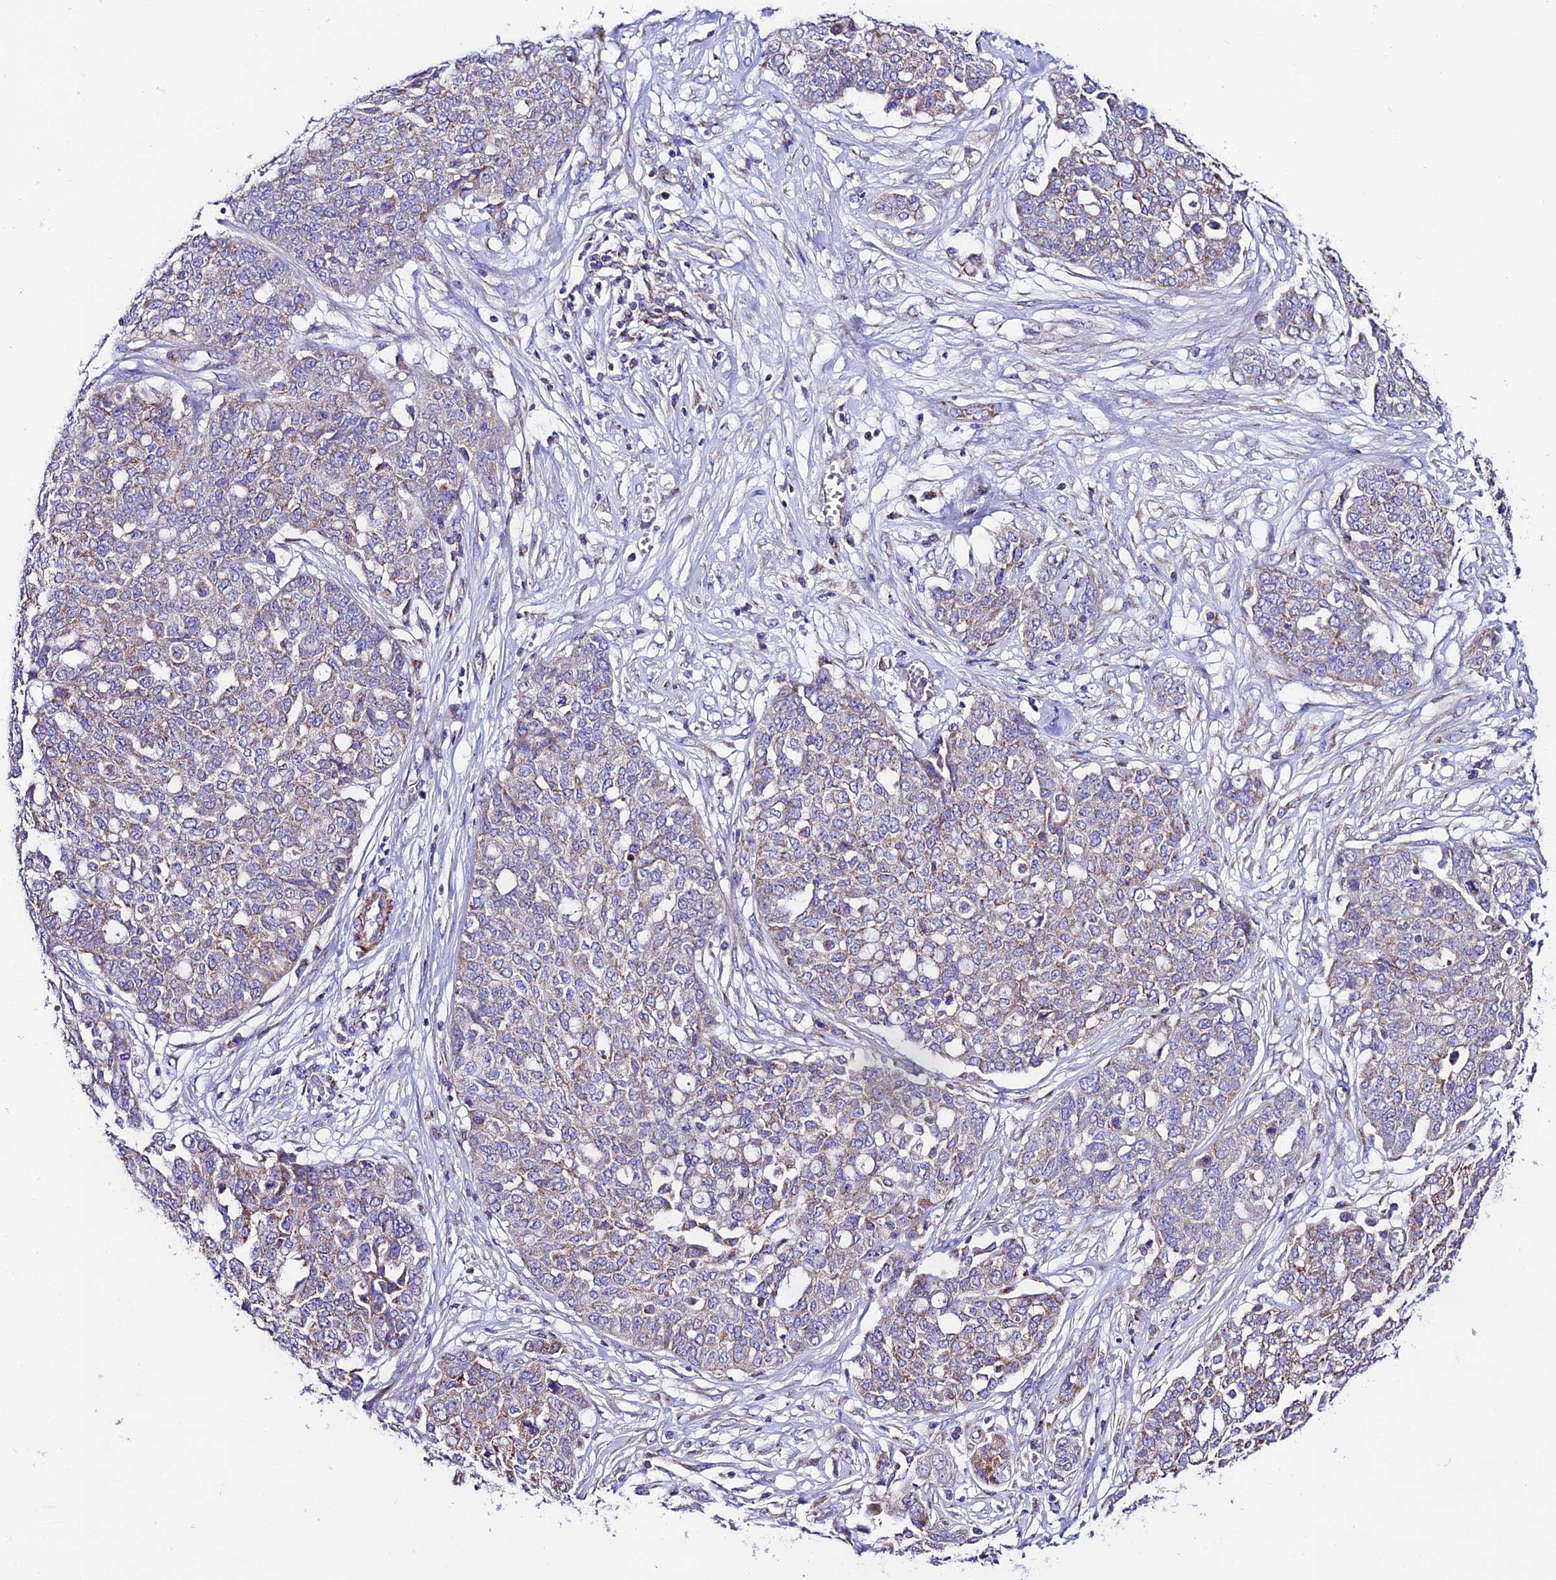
{"staining": {"intensity": "weak", "quantity": "25%-75%", "location": "cytoplasmic/membranous"}, "tissue": "ovarian cancer", "cell_type": "Tumor cells", "image_type": "cancer", "snomed": [{"axis": "morphology", "description": "Cystadenocarcinoma, serous, NOS"}, {"axis": "topography", "description": "Soft tissue"}, {"axis": "topography", "description": "Ovary"}], "caption": "Immunohistochemical staining of serous cystadenocarcinoma (ovarian) exhibits low levels of weak cytoplasmic/membranous positivity in approximately 25%-75% of tumor cells. Using DAB (3,3'-diaminobenzidine) (brown) and hematoxylin (blue) stains, captured at high magnification using brightfield microscopy.", "gene": "HSDL2", "patient": {"sex": "female", "age": 57}}